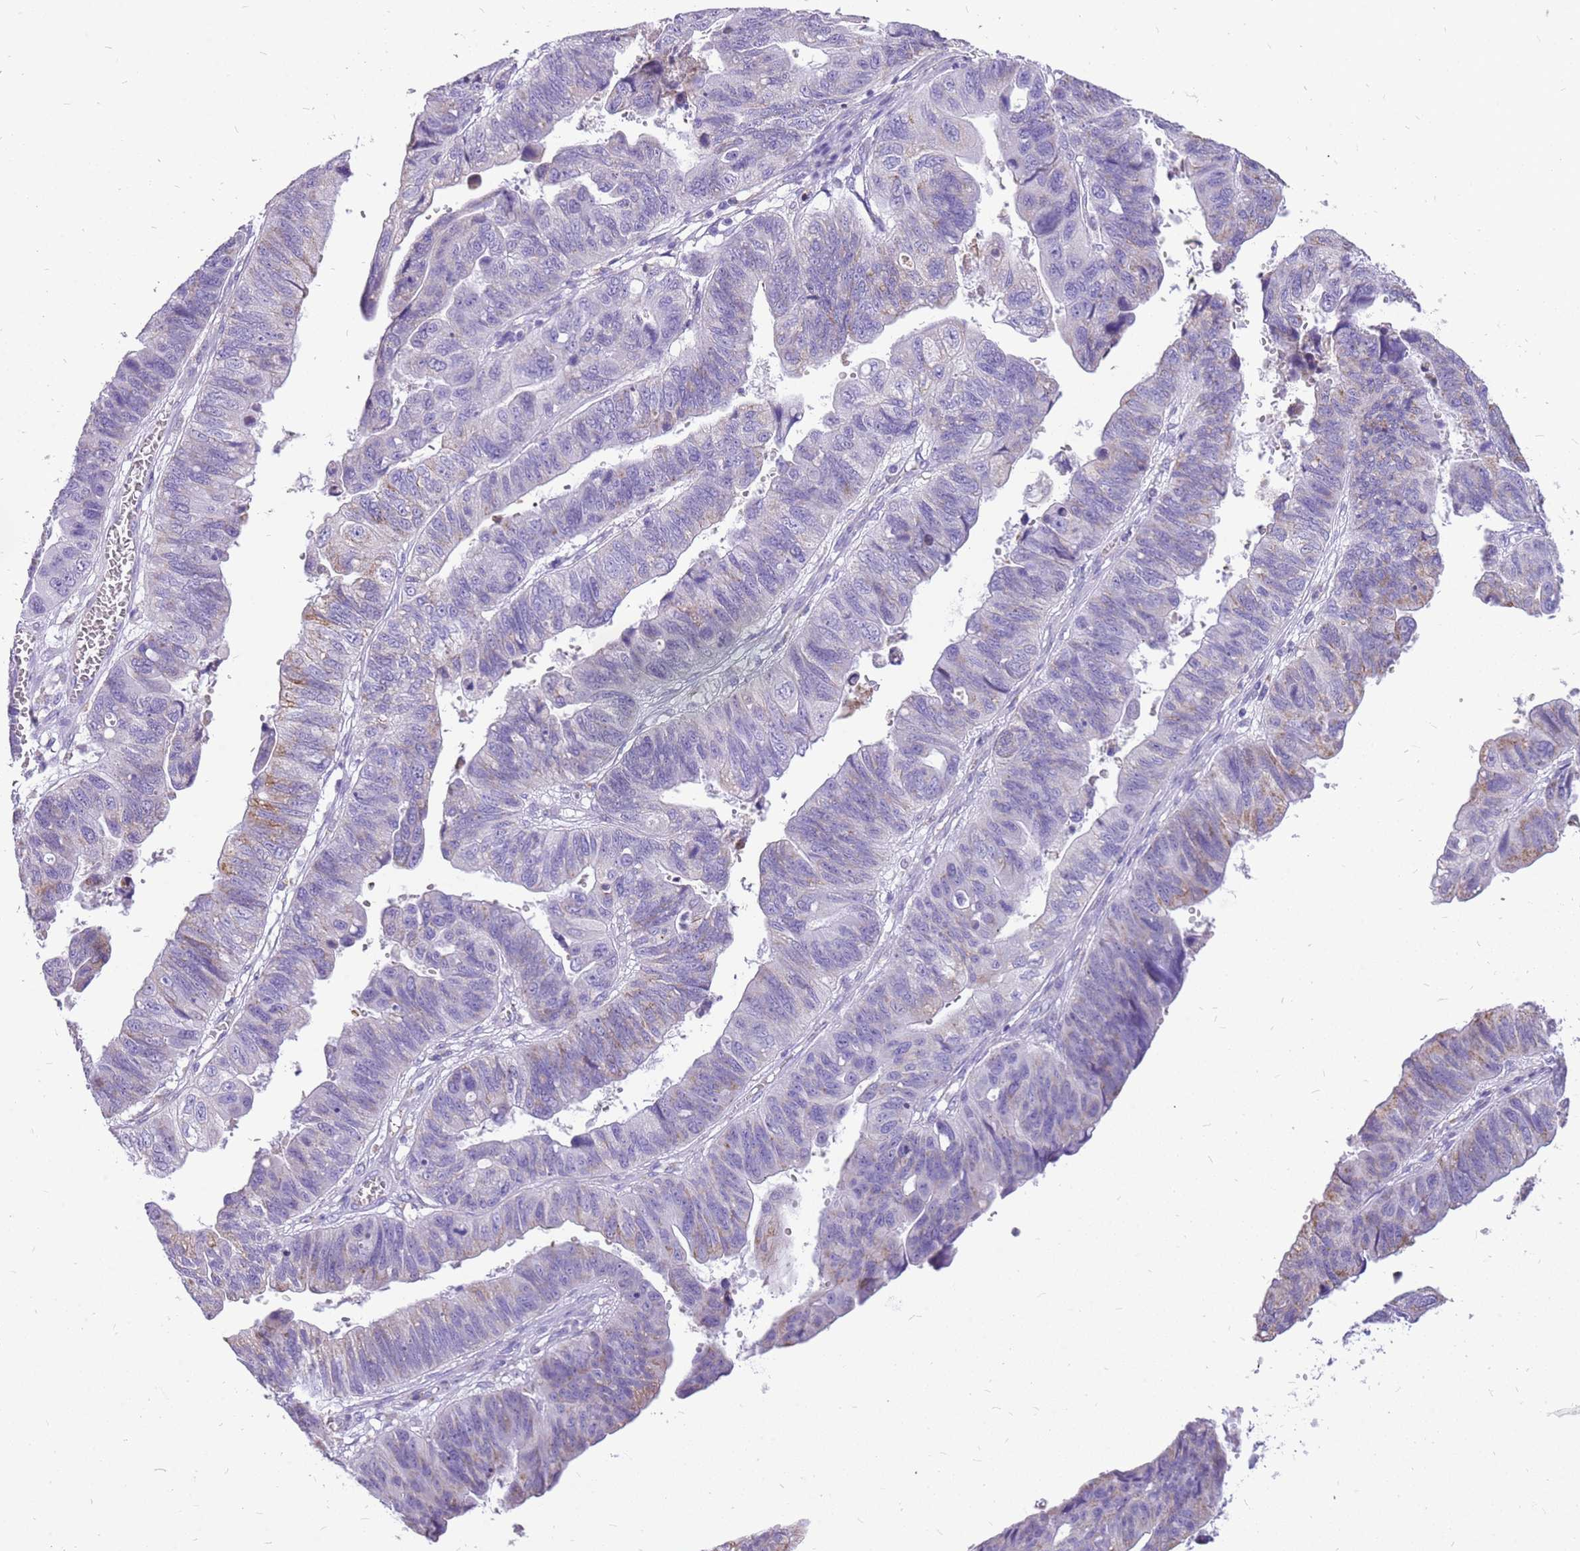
{"staining": {"intensity": "negative", "quantity": "none", "location": "none"}, "tissue": "stomach cancer", "cell_type": "Tumor cells", "image_type": "cancer", "snomed": [{"axis": "morphology", "description": "Adenocarcinoma, NOS"}, {"axis": "topography", "description": "Stomach"}], "caption": "Histopathology image shows no protein positivity in tumor cells of stomach adenocarcinoma tissue. (DAB (3,3'-diaminobenzidine) IHC, high magnification).", "gene": "PCNX1", "patient": {"sex": "male", "age": 59}}